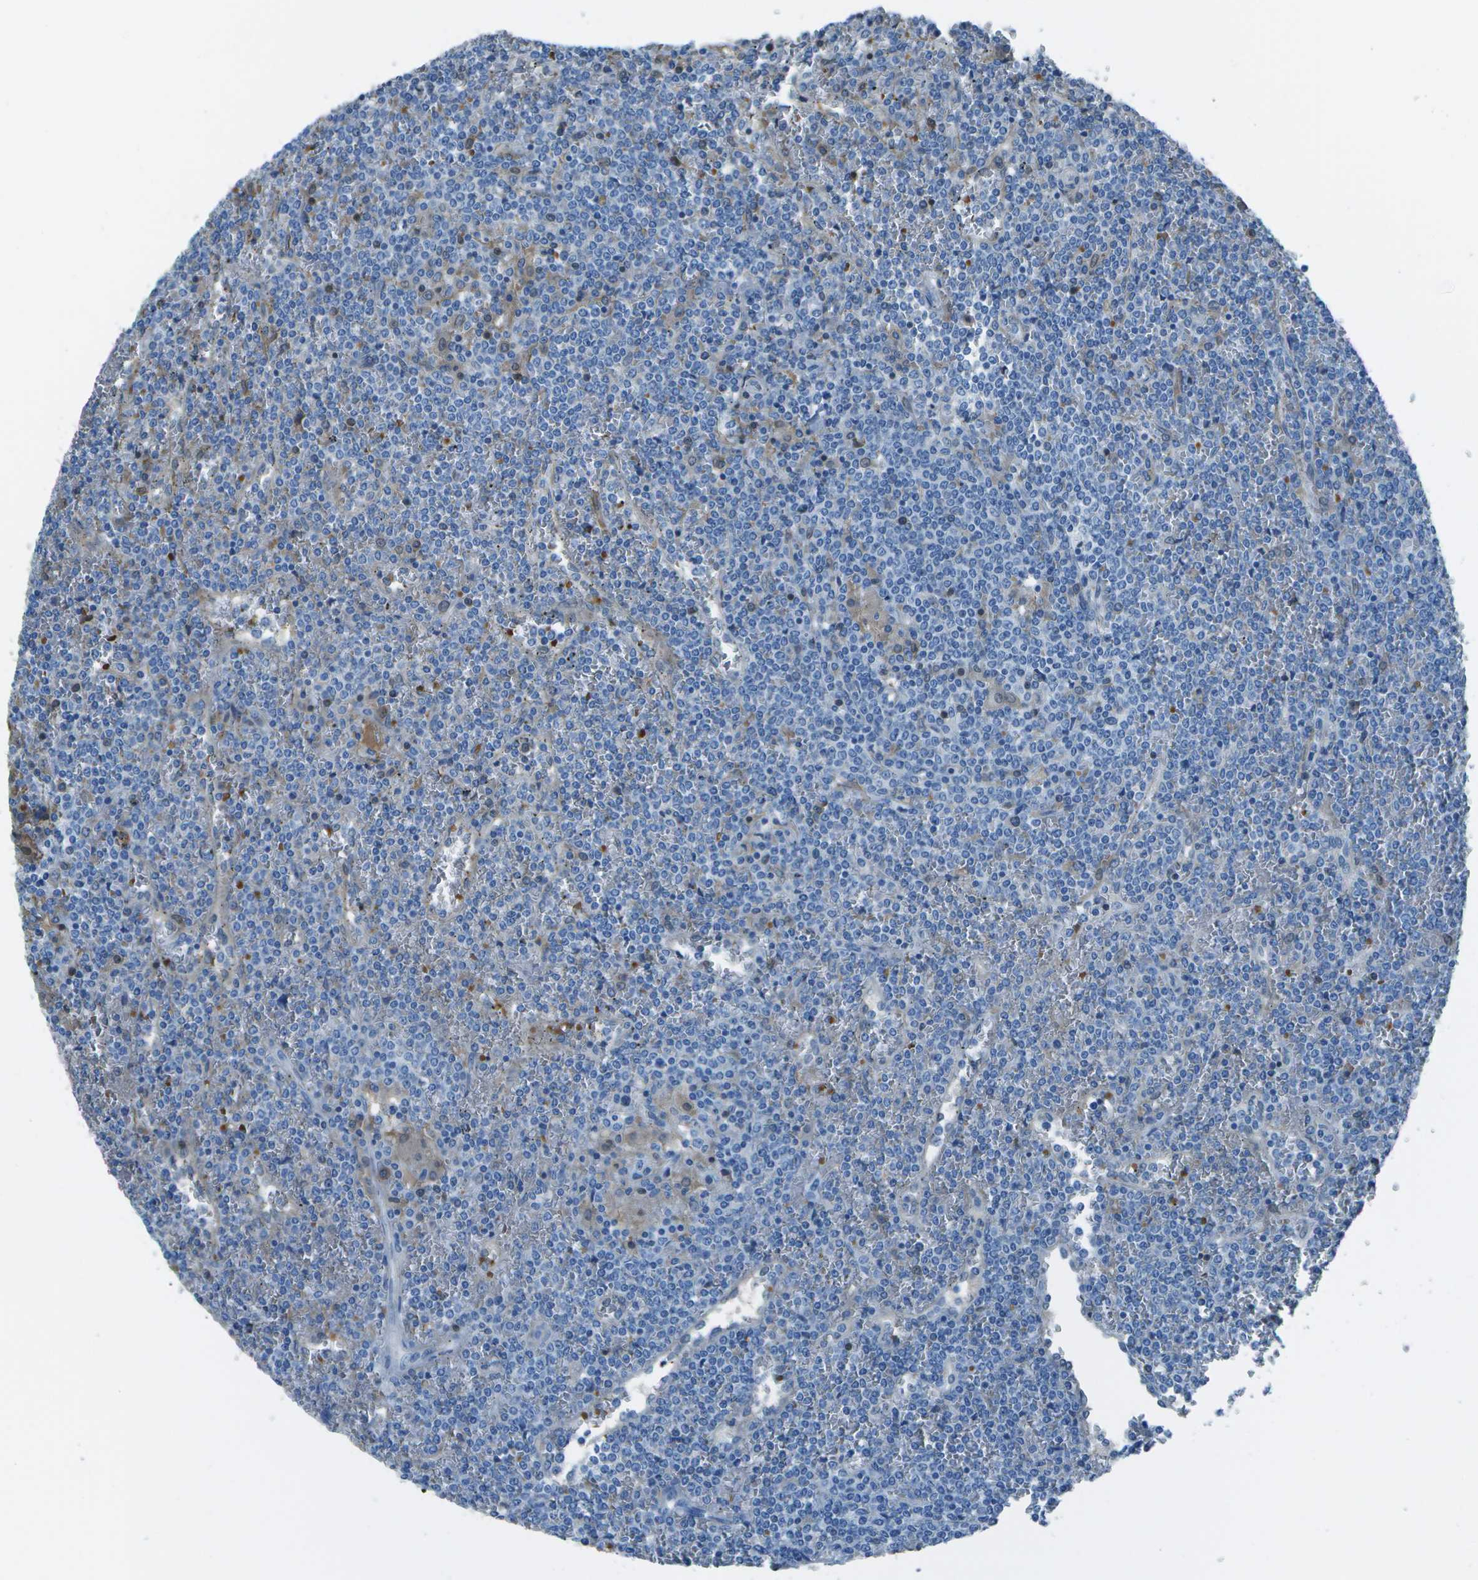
{"staining": {"intensity": "negative", "quantity": "none", "location": "none"}, "tissue": "lymphoma", "cell_type": "Tumor cells", "image_type": "cancer", "snomed": [{"axis": "morphology", "description": "Malignant lymphoma, non-Hodgkin's type, Low grade"}, {"axis": "topography", "description": "Spleen"}], "caption": "A micrograph of lymphoma stained for a protein reveals no brown staining in tumor cells.", "gene": "ASL", "patient": {"sex": "female", "age": 19}}